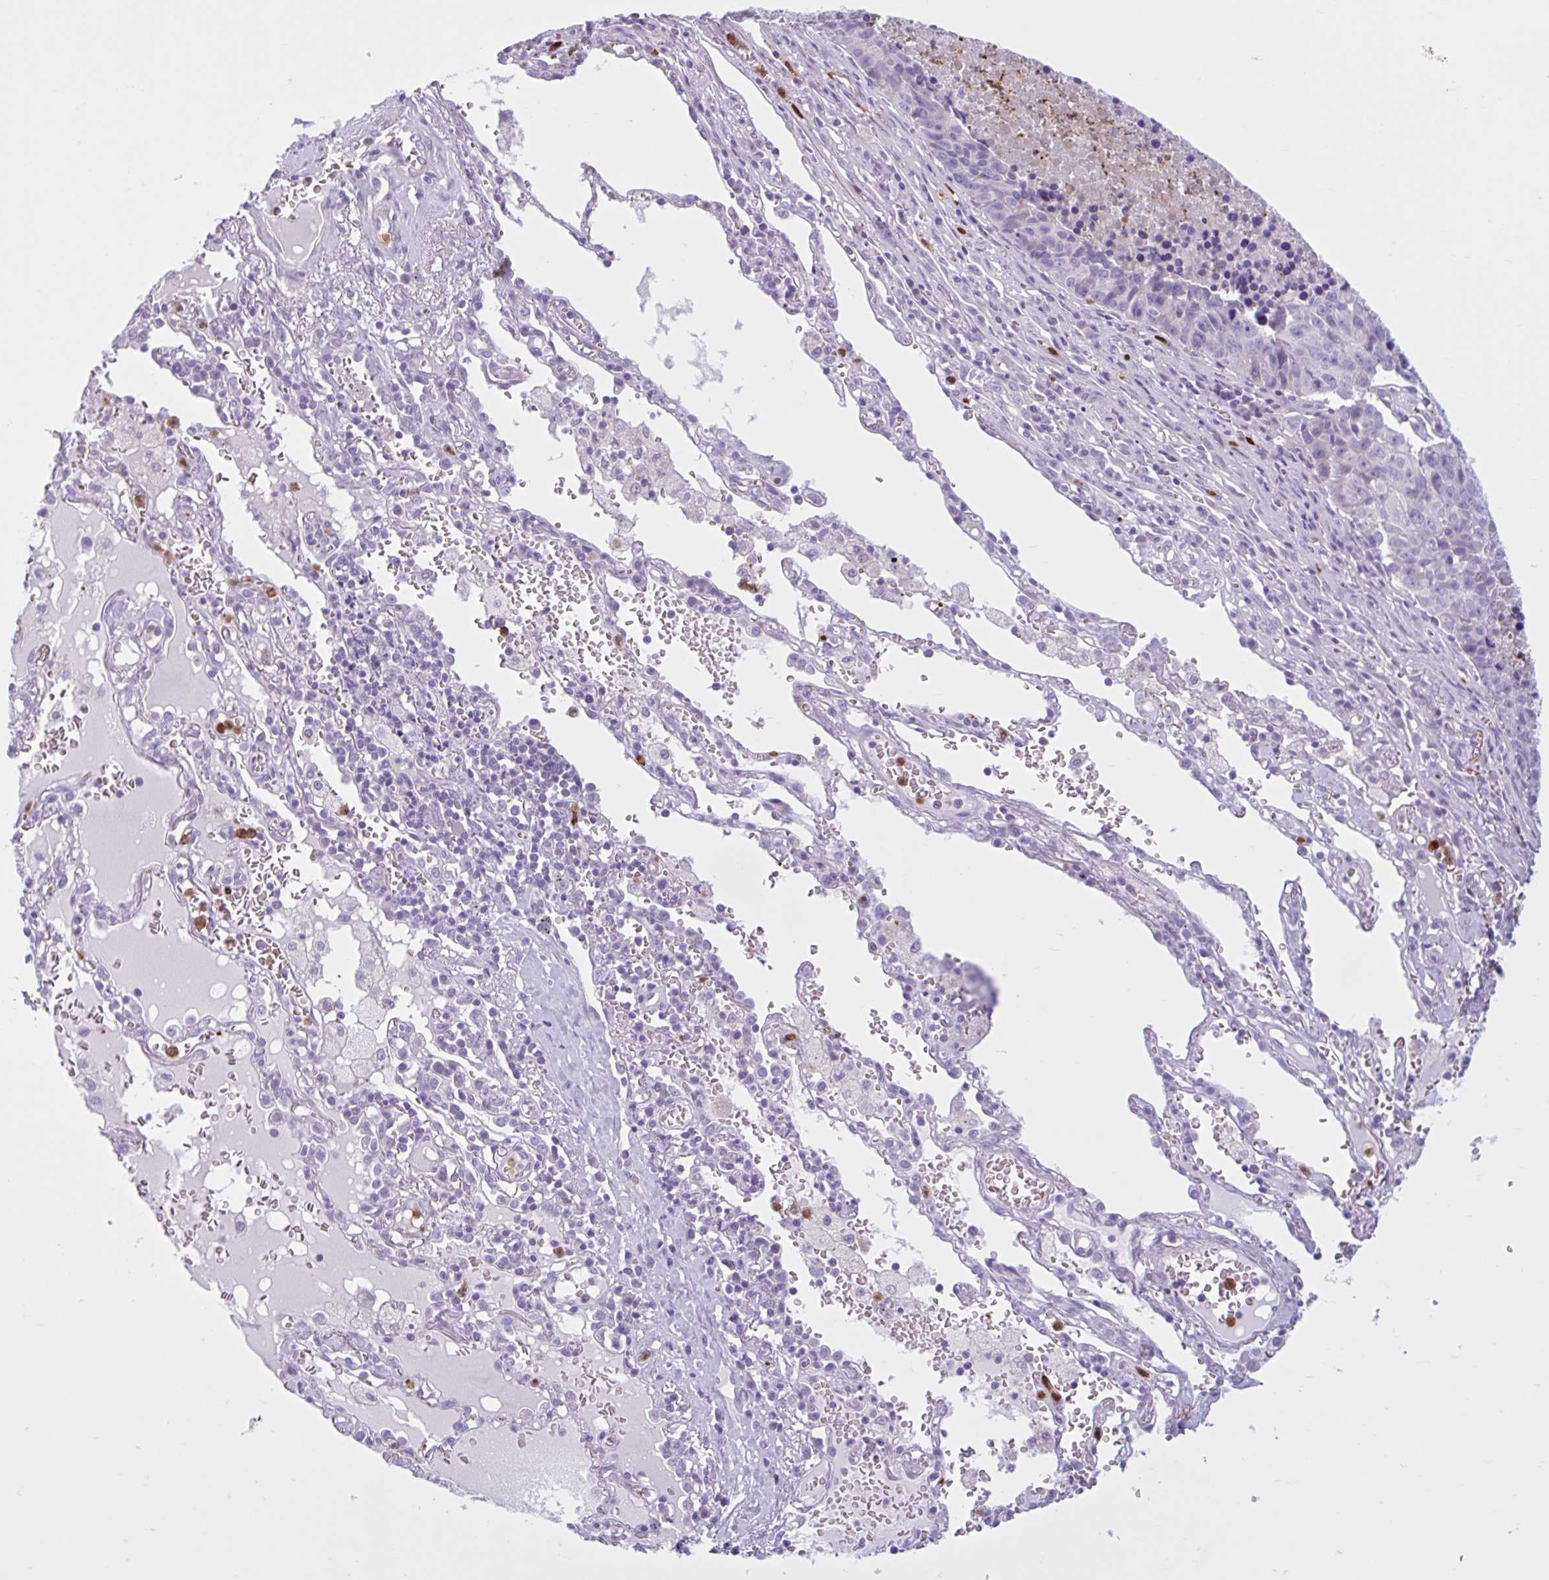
{"staining": {"intensity": "negative", "quantity": "none", "location": "none"}, "tissue": "lung cancer", "cell_type": "Tumor cells", "image_type": "cancer", "snomed": [{"axis": "morphology", "description": "Squamous cell carcinoma, NOS"}, {"axis": "topography", "description": "Lung"}], "caption": "DAB (3,3'-diaminobenzidine) immunohistochemical staining of human lung squamous cell carcinoma reveals no significant positivity in tumor cells.", "gene": "CEP120", "patient": {"sex": "female", "age": 66}}